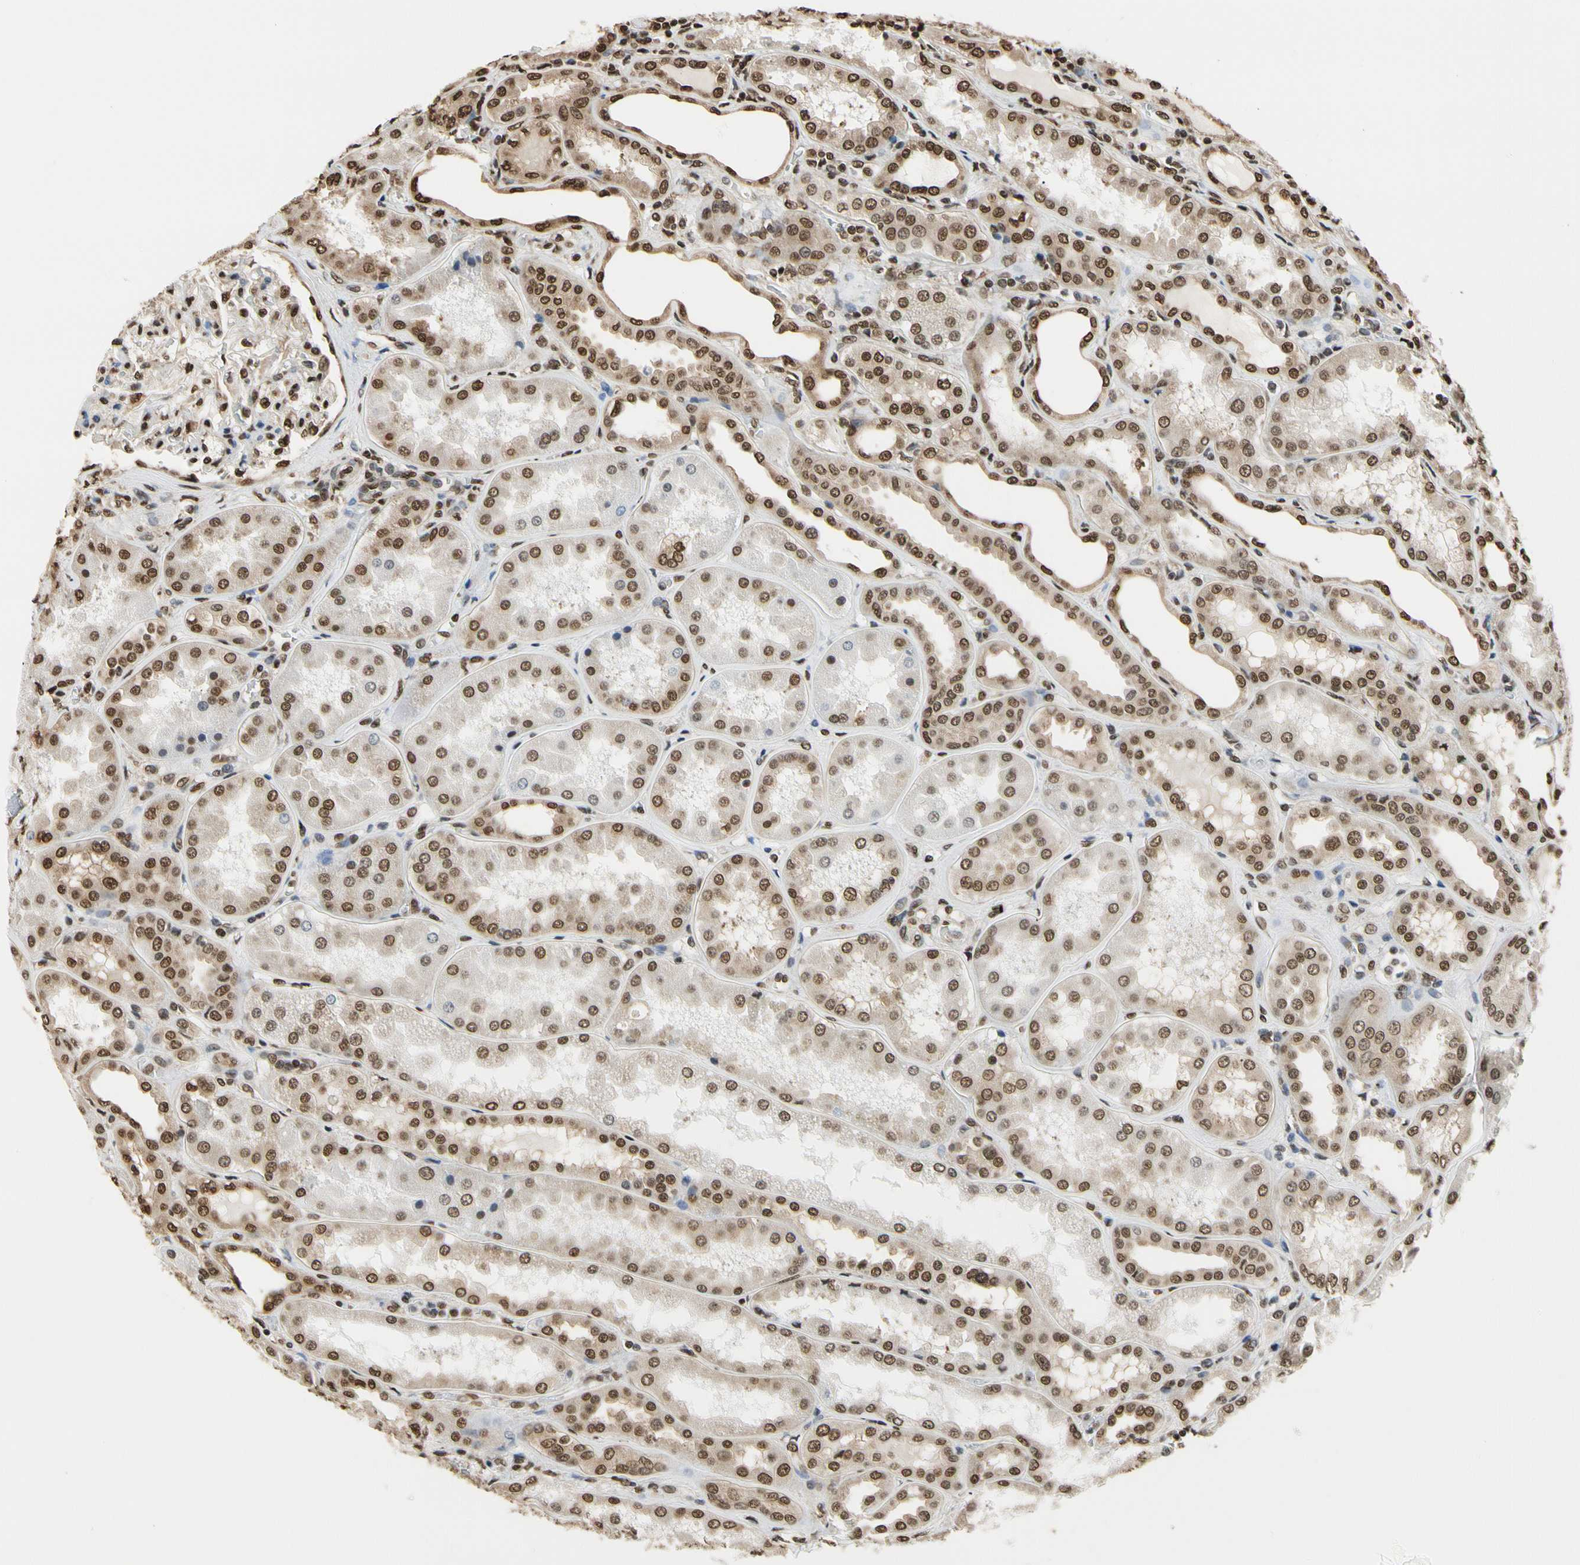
{"staining": {"intensity": "moderate", "quantity": "25%-75%", "location": "nuclear"}, "tissue": "kidney", "cell_type": "Cells in glomeruli", "image_type": "normal", "snomed": [{"axis": "morphology", "description": "Normal tissue, NOS"}, {"axis": "topography", "description": "Kidney"}], "caption": "Kidney stained with immunohistochemistry (IHC) exhibits moderate nuclear positivity in approximately 25%-75% of cells in glomeruli.", "gene": "HNRNPK", "patient": {"sex": "female", "age": 56}}